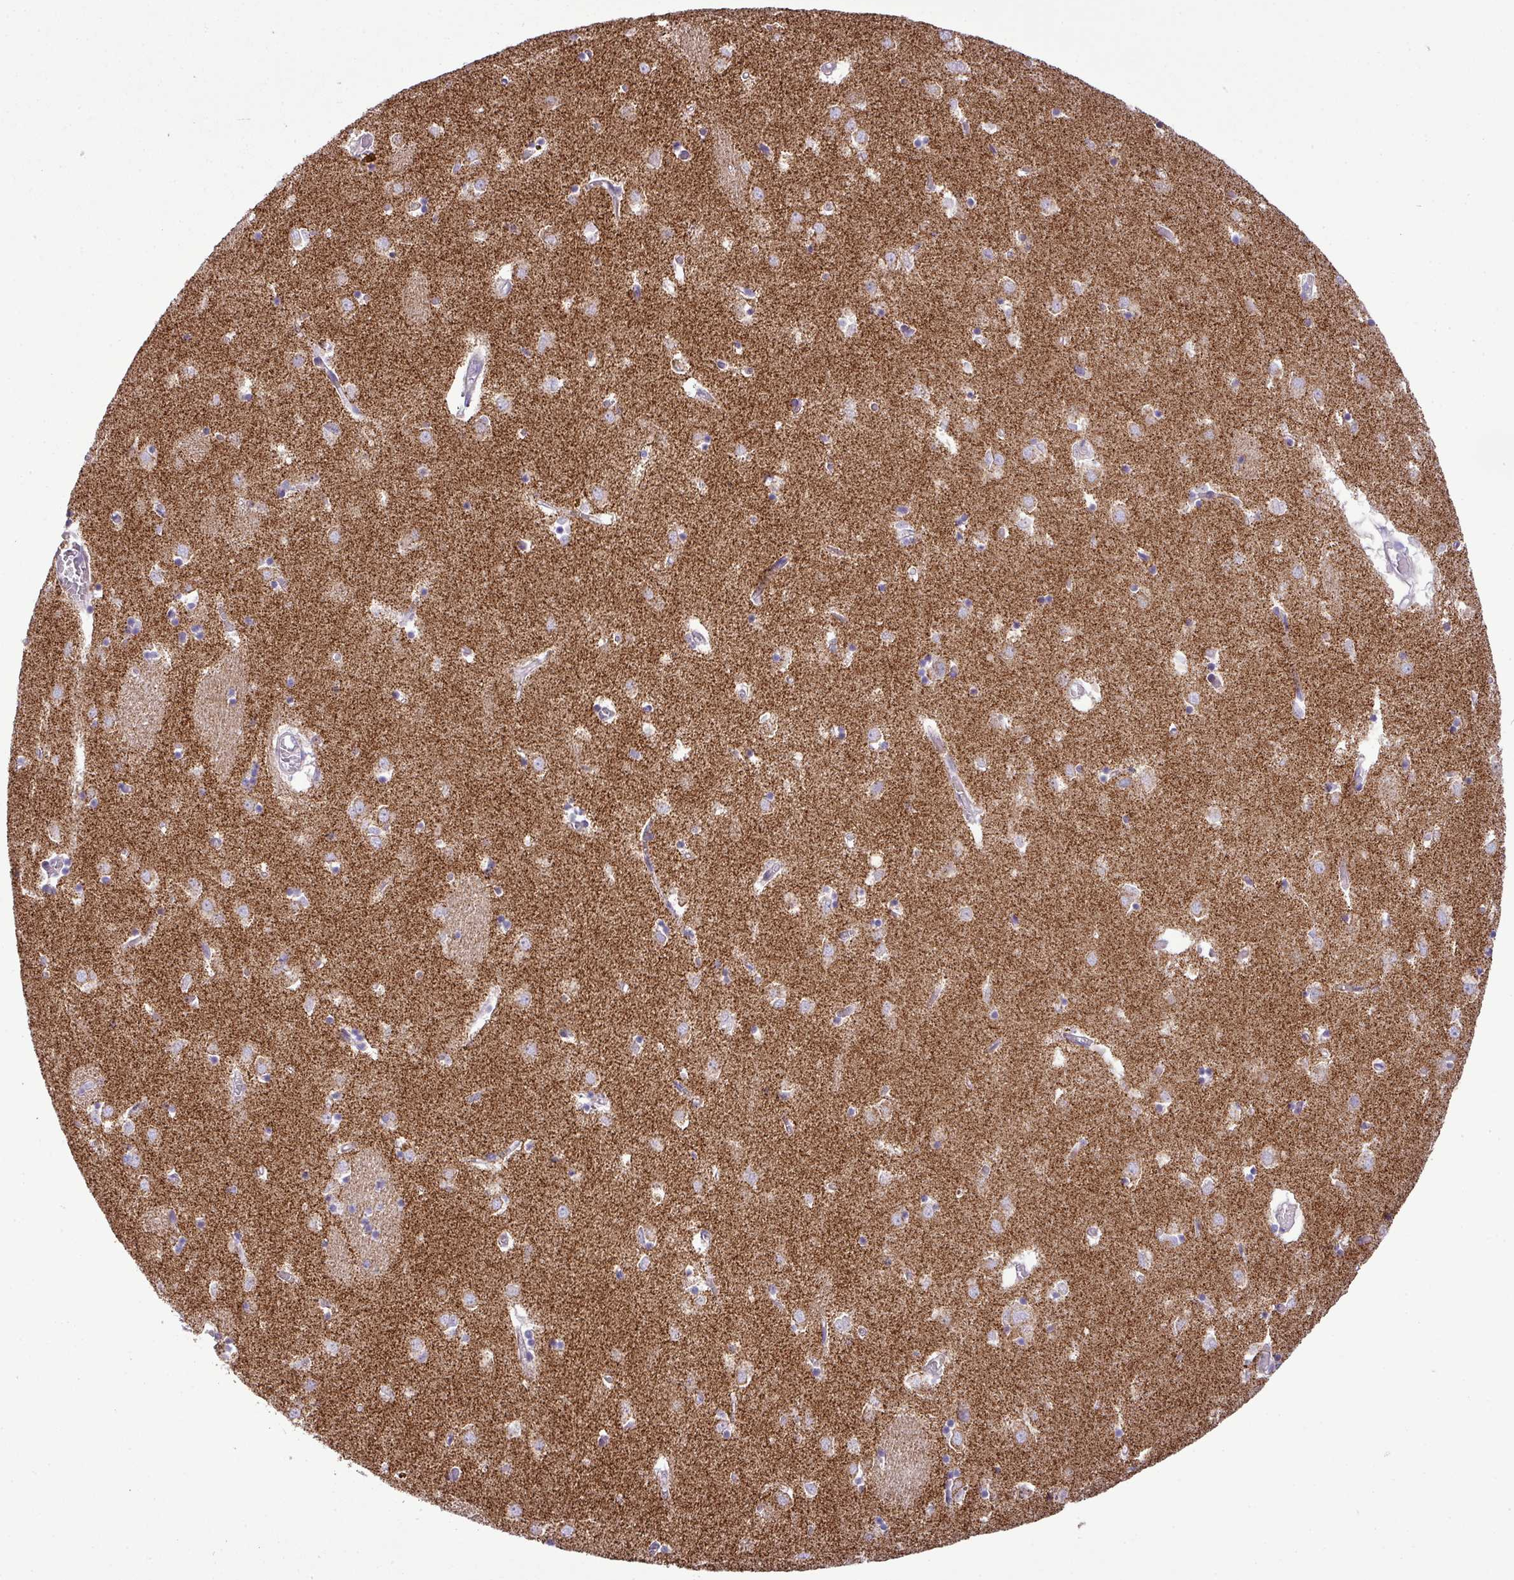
{"staining": {"intensity": "negative", "quantity": "none", "location": "none"}, "tissue": "caudate", "cell_type": "Glial cells", "image_type": "normal", "snomed": [{"axis": "morphology", "description": "Normal tissue, NOS"}, {"axis": "topography", "description": "Lateral ventricle wall"}], "caption": "Glial cells are negative for protein expression in normal human caudate. (Immunohistochemistry, brightfield microscopy, high magnification).", "gene": "ZNF81", "patient": {"sex": "male", "age": 70}}